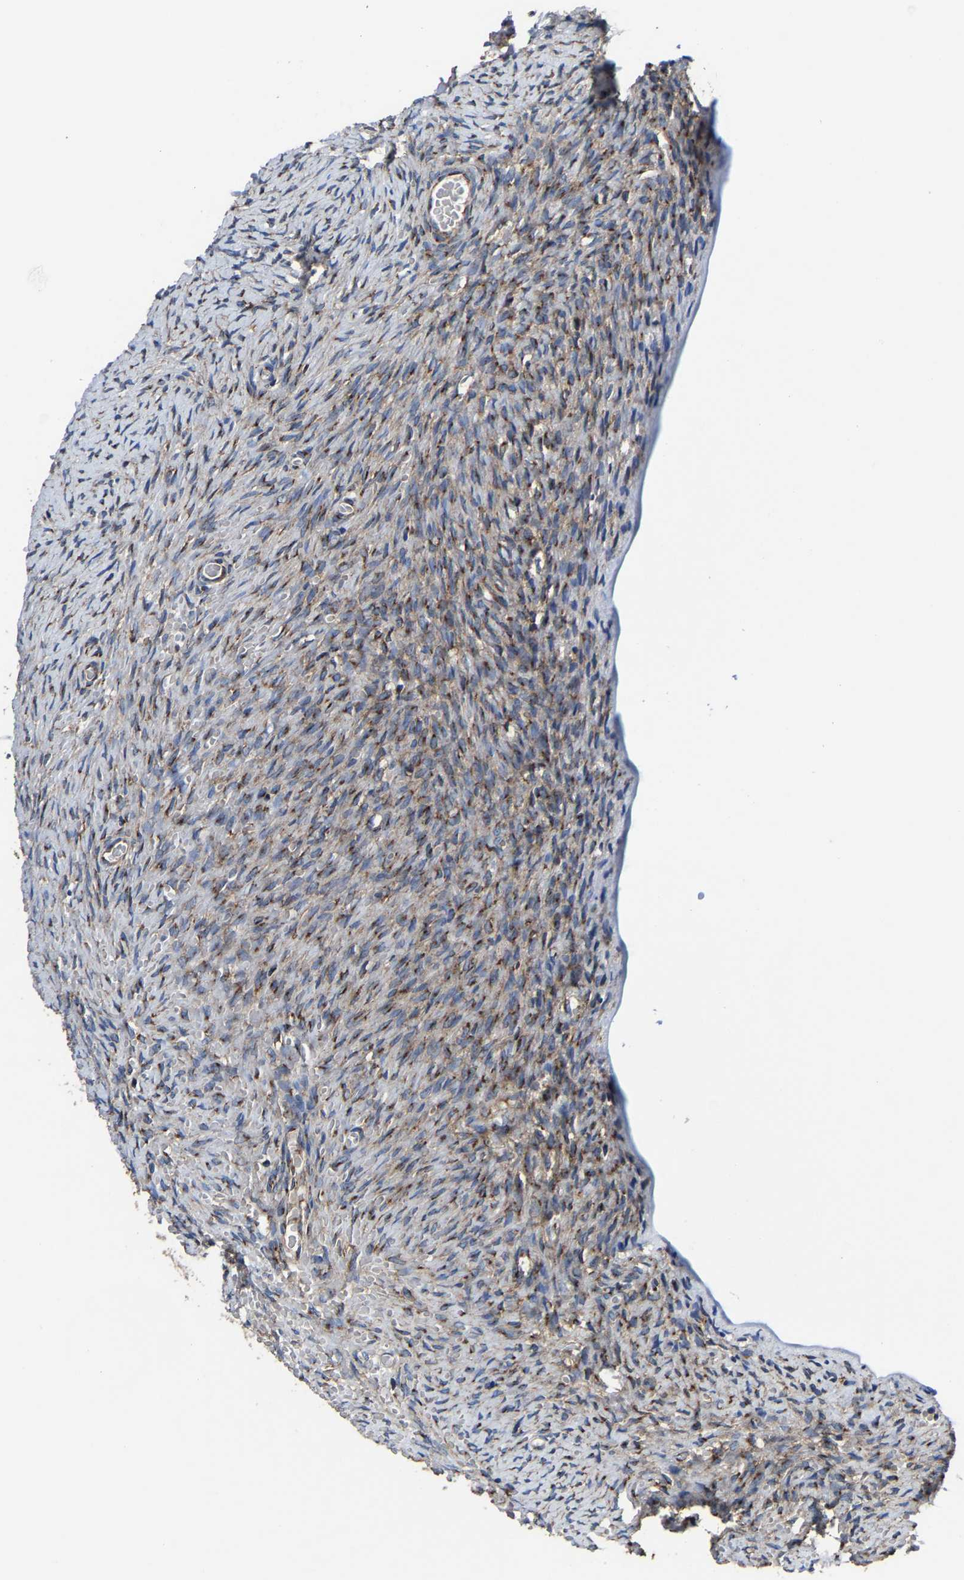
{"staining": {"intensity": "moderate", "quantity": ">75%", "location": "cytoplasmic/membranous"}, "tissue": "ovary", "cell_type": "Follicle cells", "image_type": "normal", "snomed": [{"axis": "morphology", "description": "Normal tissue, NOS"}, {"axis": "topography", "description": "Ovary"}], "caption": "The immunohistochemical stain labels moderate cytoplasmic/membranous expression in follicle cells of unremarkable ovary.", "gene": "EBAG9", "patient": {"sex": "female", "age": 27}}